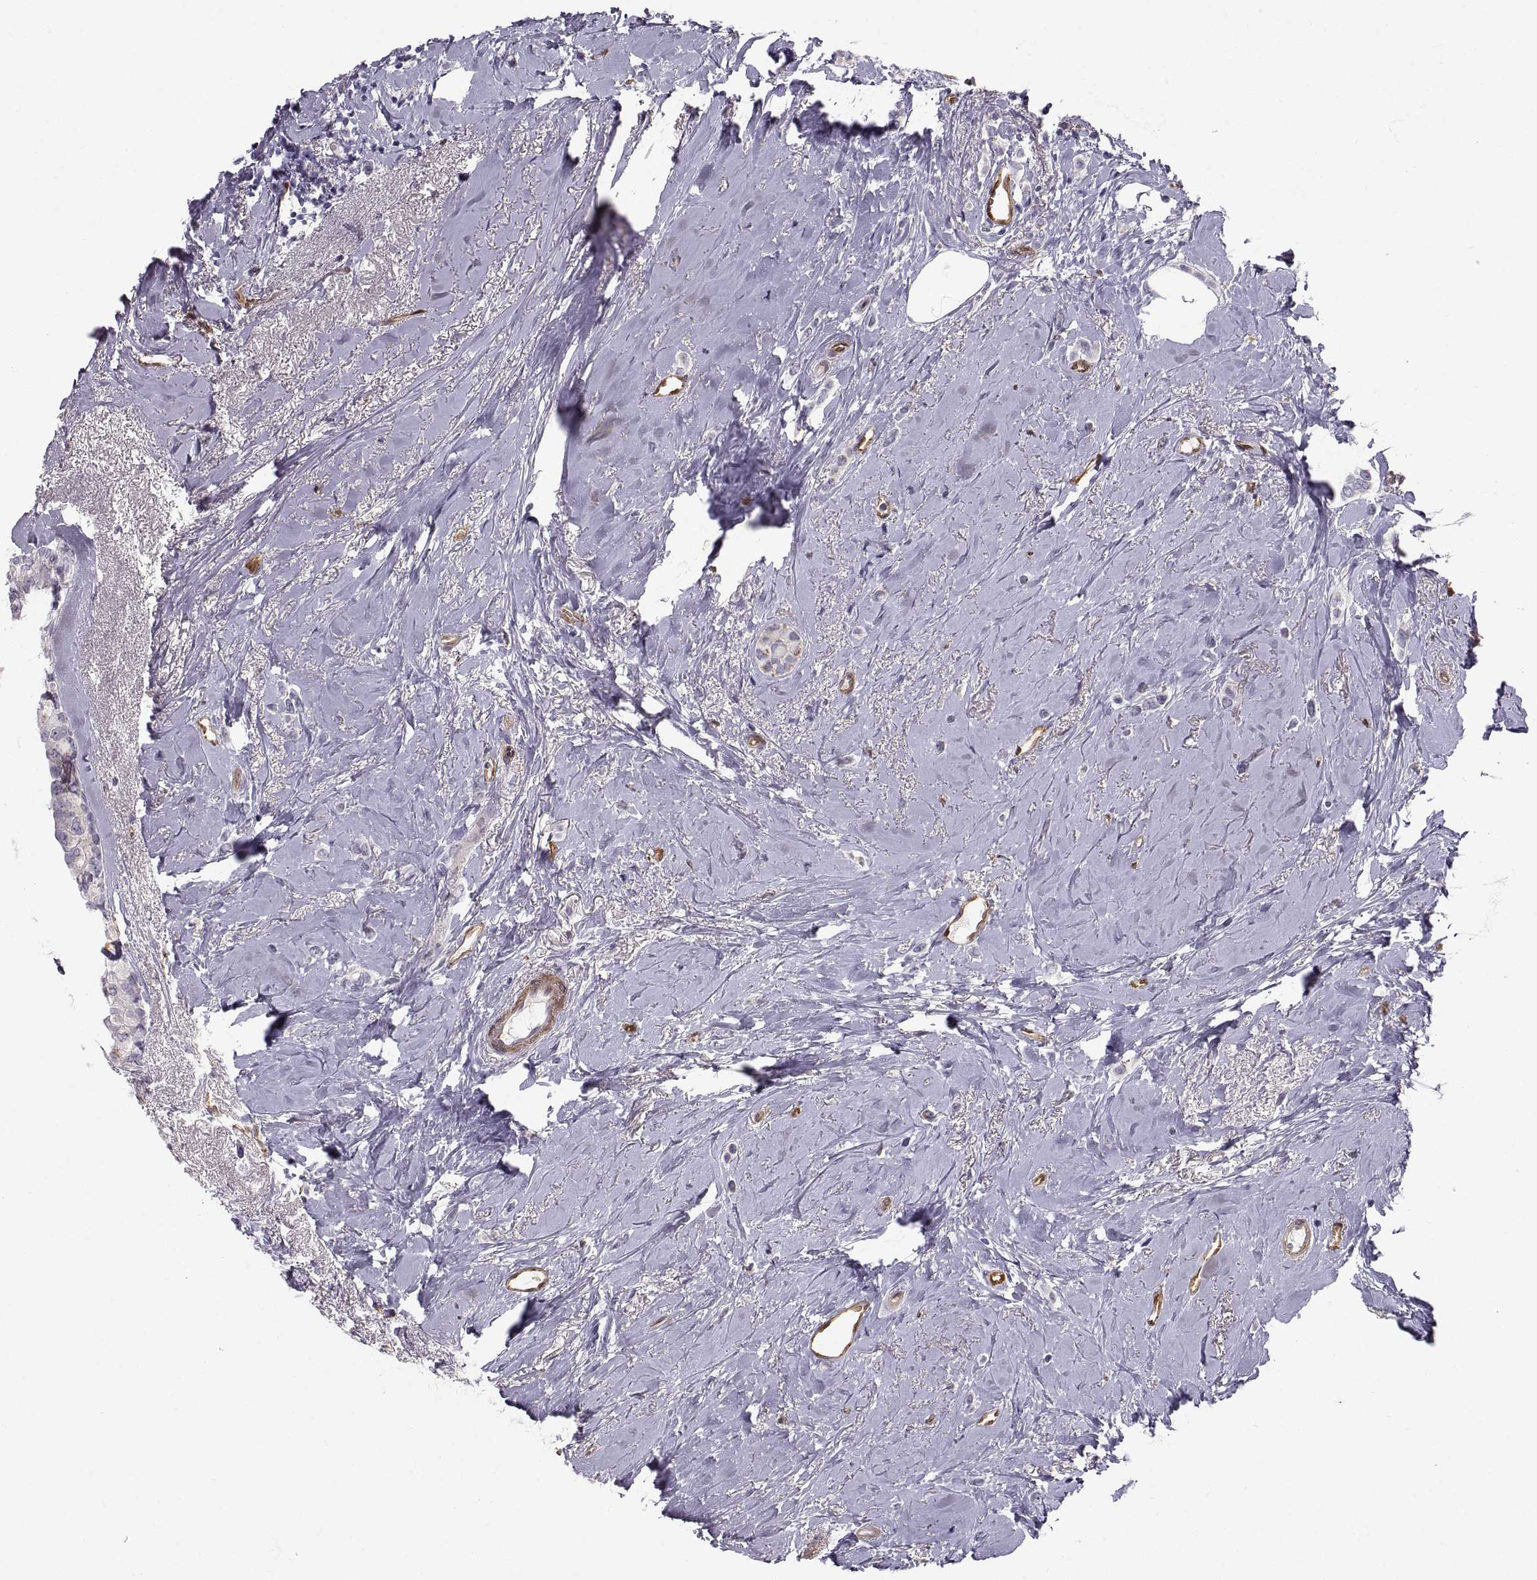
{"staining": {"intensity": "negative", "quantity": "none", "location": "none"}, "tissue": "breast cancer", "cell_type": "Tumor cells", "image_type": "cancer", "snomed": [{"axis": "morphology", "description": "Lobular carcinoma"}, {"axis": "topography", "description": "Breast"}], "caption": "Breast cancer stained for a protein using immunohistochemistry (IHC) demonstrates no positivity tumor cells.", "gene": "PGM5", "patient": {"sex": "female", "age": 66}}